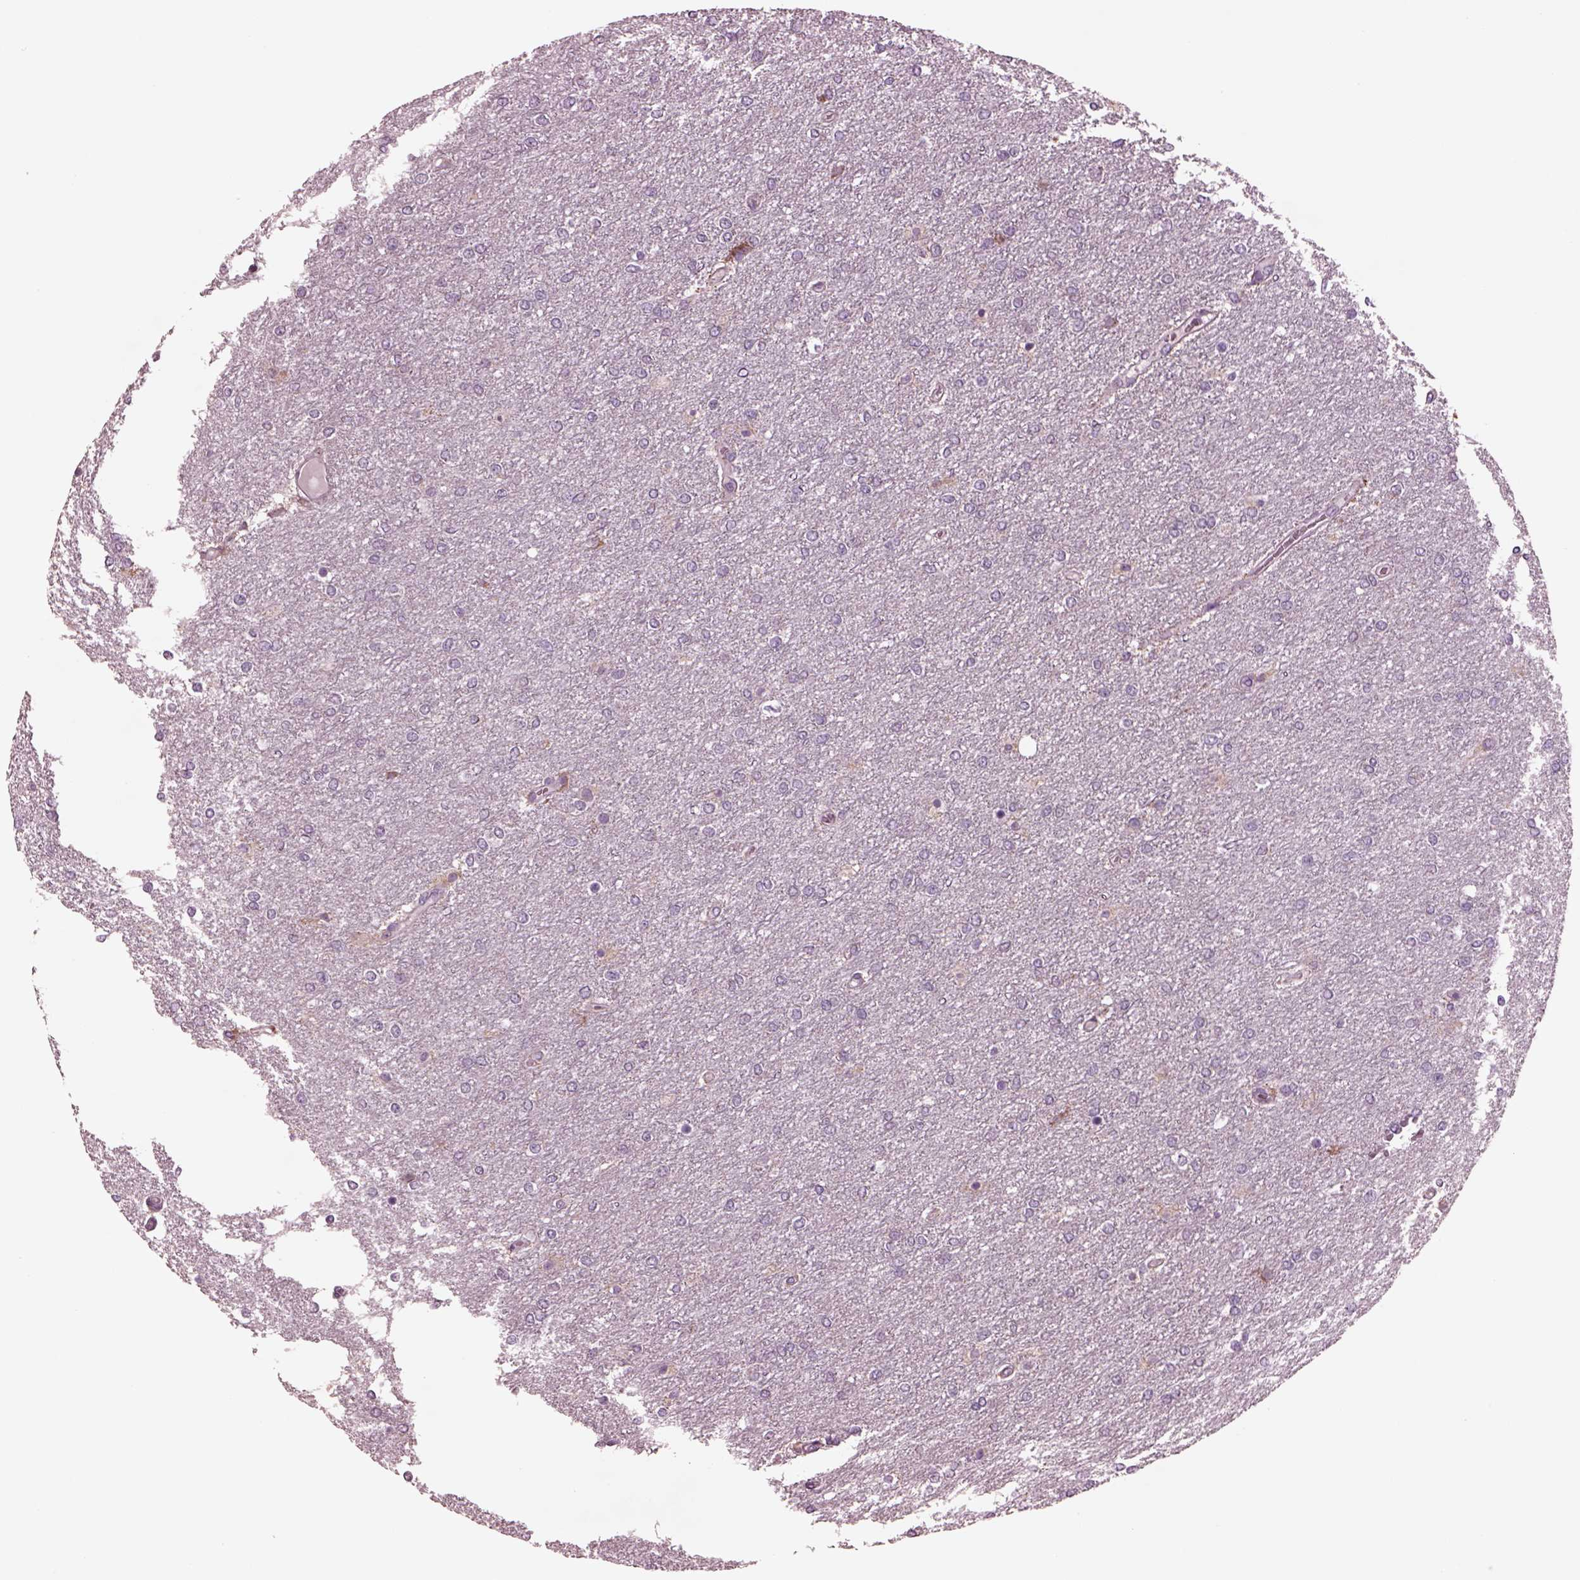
{"staining": {"intensity": "weak", "quantity": "<25%", "location": "cytoplasmic/membranous"}, "tissue": "glioma", "cell_type": "Tumor cells", "image_type": "cancer", "snomed": [{"axis": "morphology", "description": "Glioma, malignant, High grade"}, {"axis": "topography", "description": "Brain"}], "caption": "The immunohistochemistry histopathology image has no significant staining in tumor cells of glioma tissue.", "gene": "AP4M1", "patient": {"sex": "female", "age": 61}}